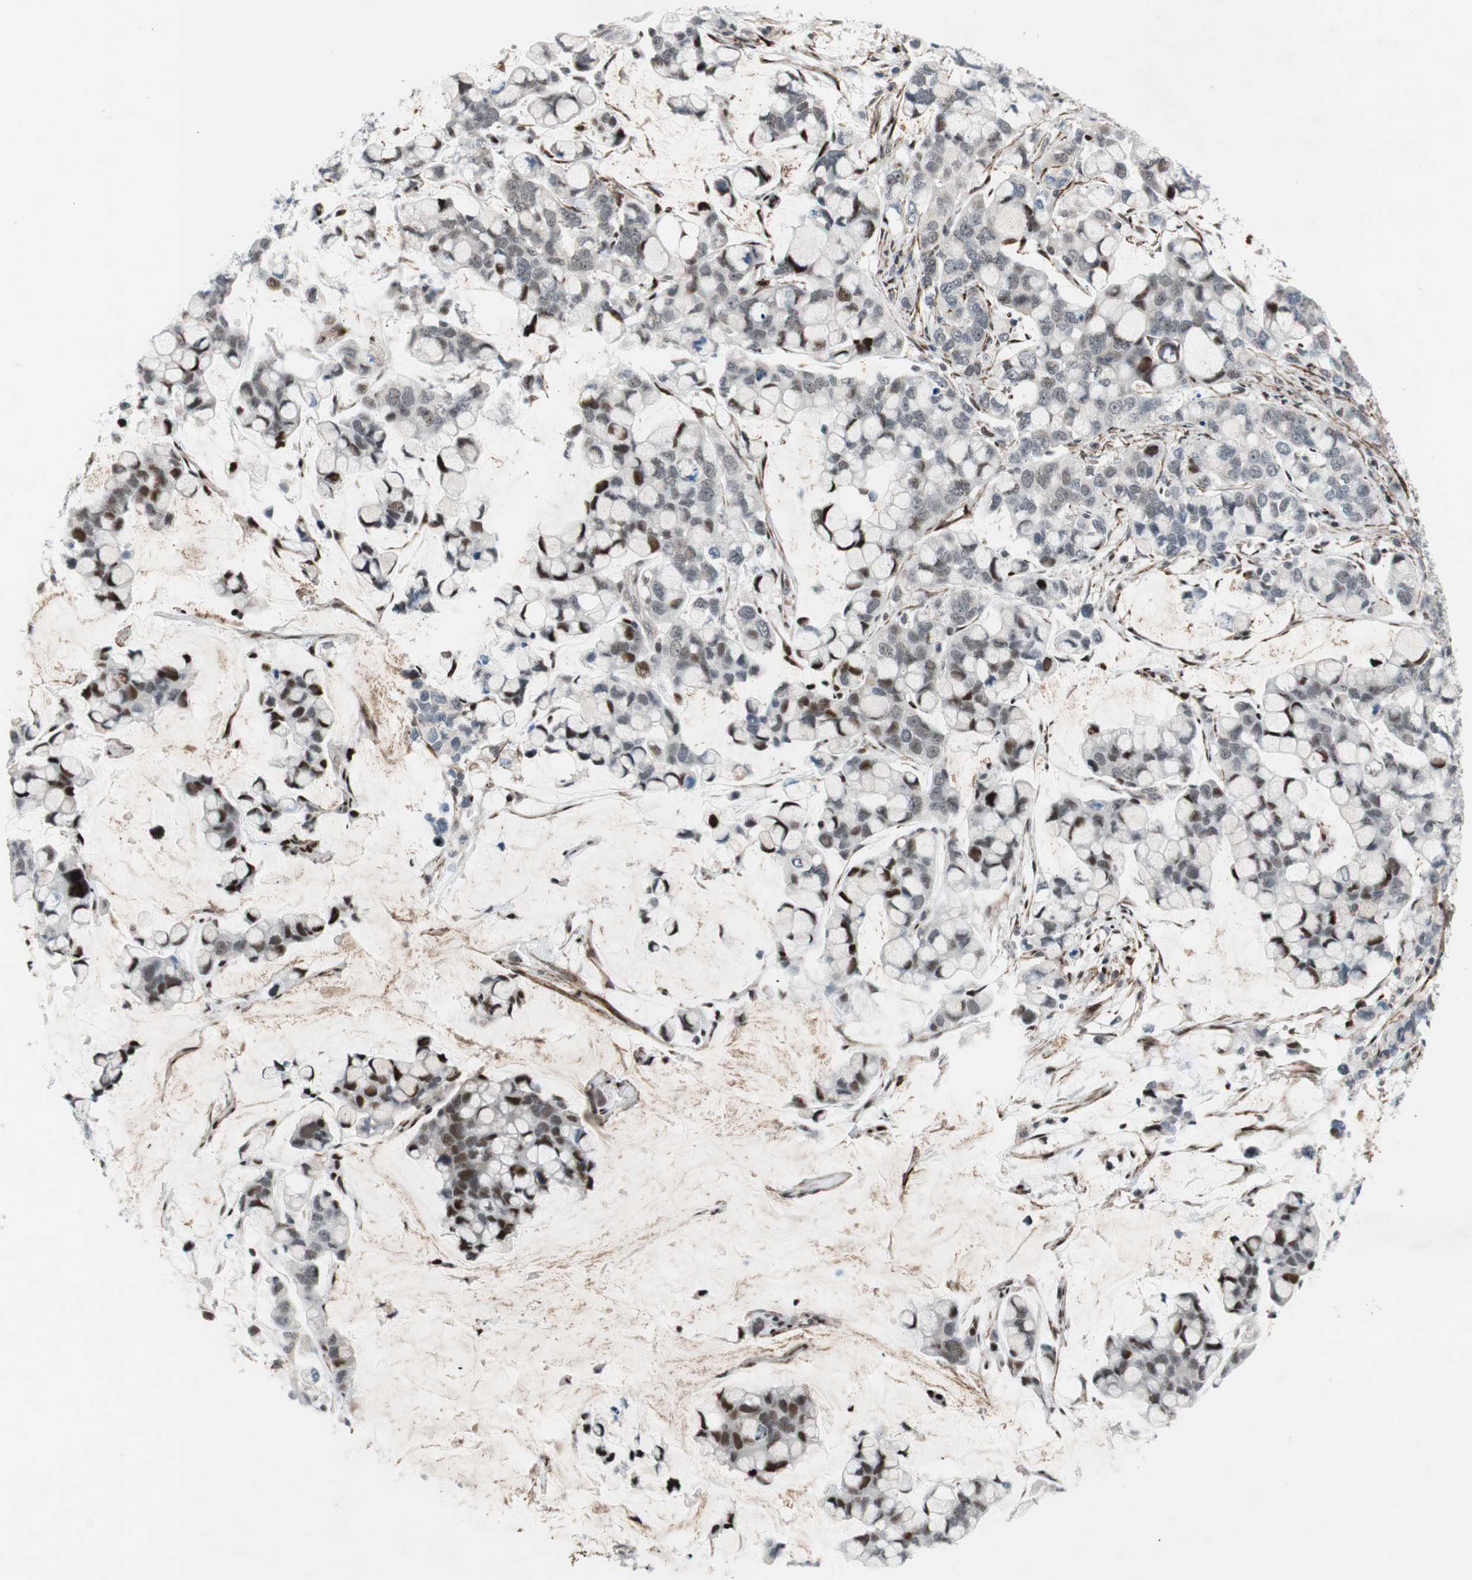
{"staining": {"intensity": "moderate", "quantity": "25%-75%", "location": "nuclear"}, "tissue": "stomach cancer", "cell_type": "Tumor cells", "image_type": "cancer", "snomed": [{"axis": "morphology", "description": "Adenocarcinoma, NOS"}, {"axis": "topography", "description": "Stomach, lower"}], "caption": "Tumor cells show moderate nuclear positivity in approximately 25%-75% of cells in adenocarcinoma (stomach). (DAB = brown stain, brightfield microscopy at high magnification).", "gene": "FBXO44", "patient": {"sex": "male", "age": 84}}